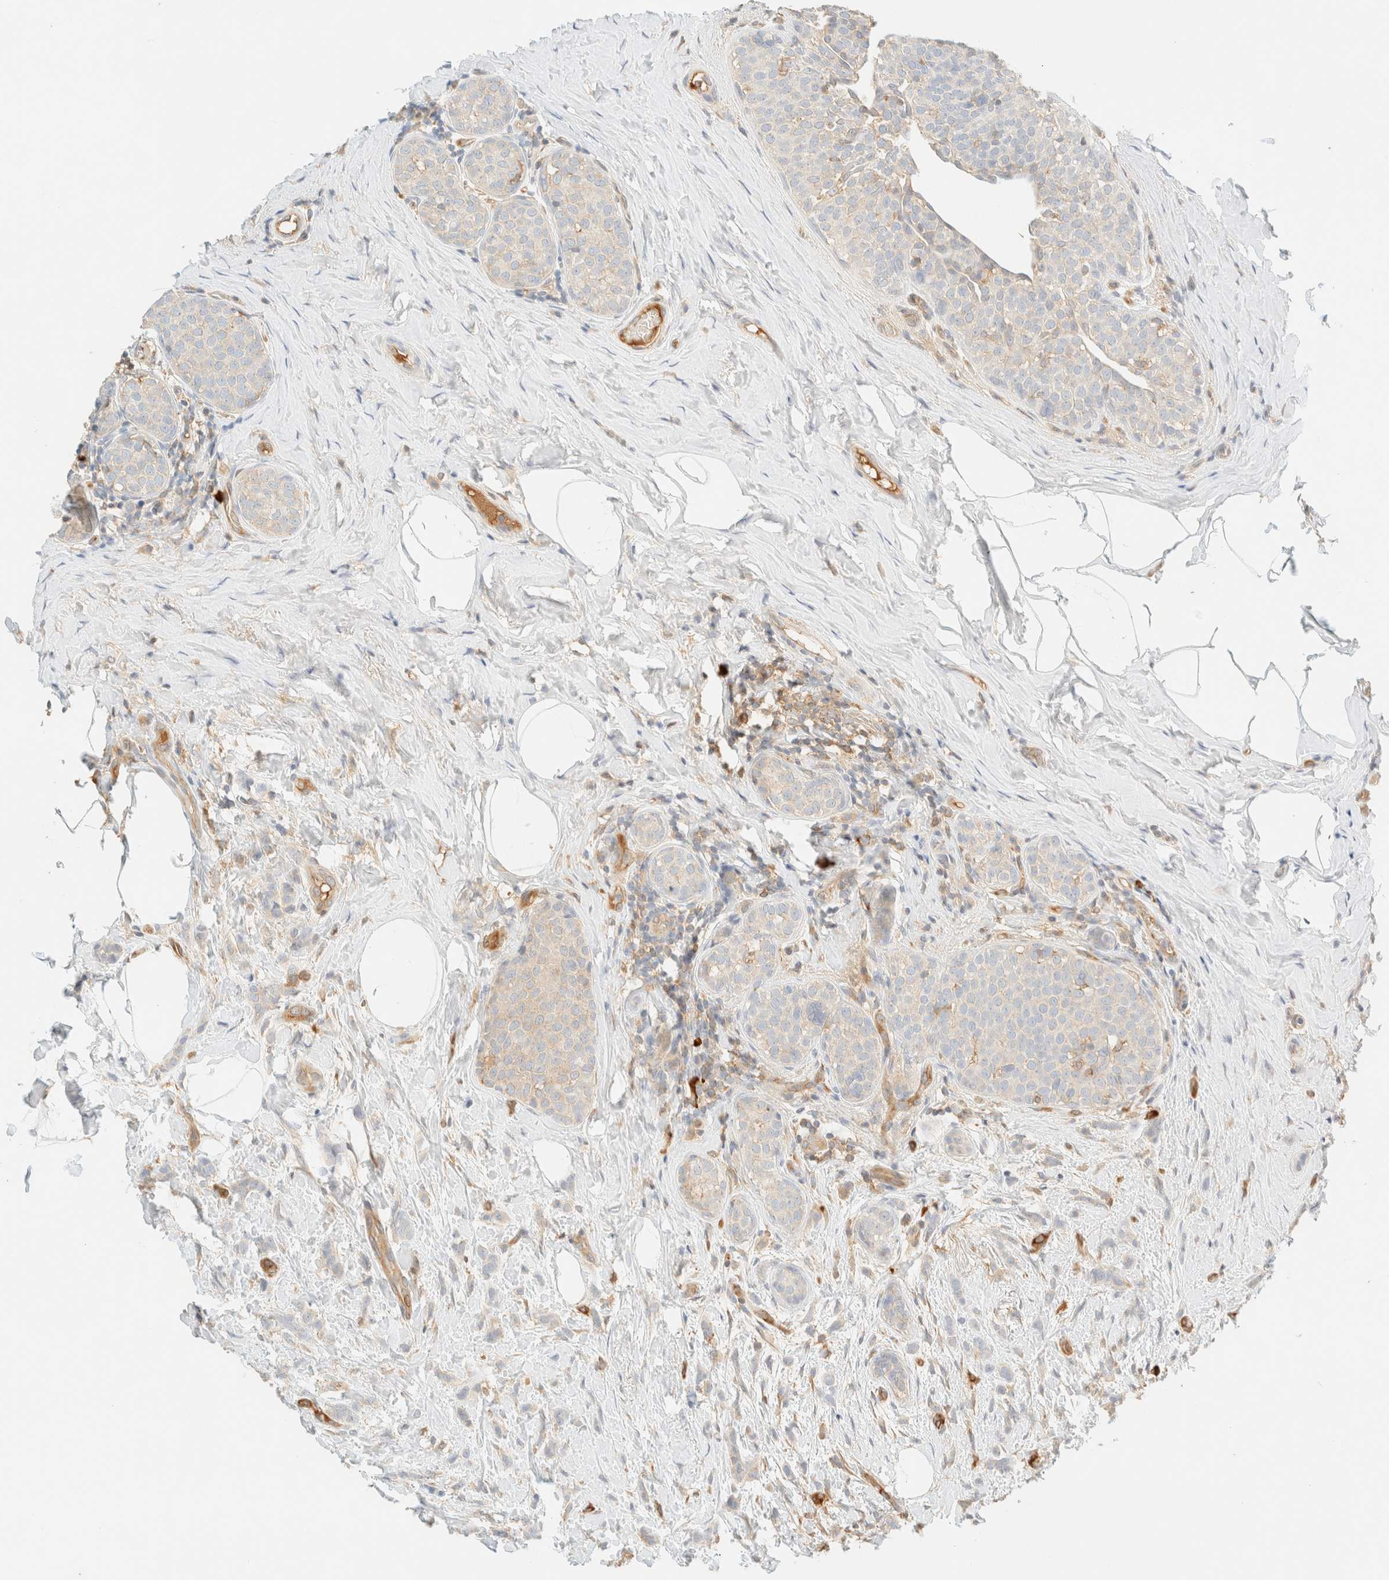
{"staining": {"intensity": "negative", "quantity": "none", "location": "none"}, "tissue": "breast cancer", "cell_type": "Tumor cells", "image_type": "cancer", "snomed": [{"axis": "morphology", "description": "Lobular carcinoma, in situ"}, {"axis": "morphology", "description": "Lobular carcinoma"}, {"axis": "topography", "description": "Breast"}], "caption": "Immunohistochemistry of human lobular carcinoma (breast) exhibits no expression in tumor cells.", "gene": "FHOD1", "patient": {"sex": "female", "age": 41}}